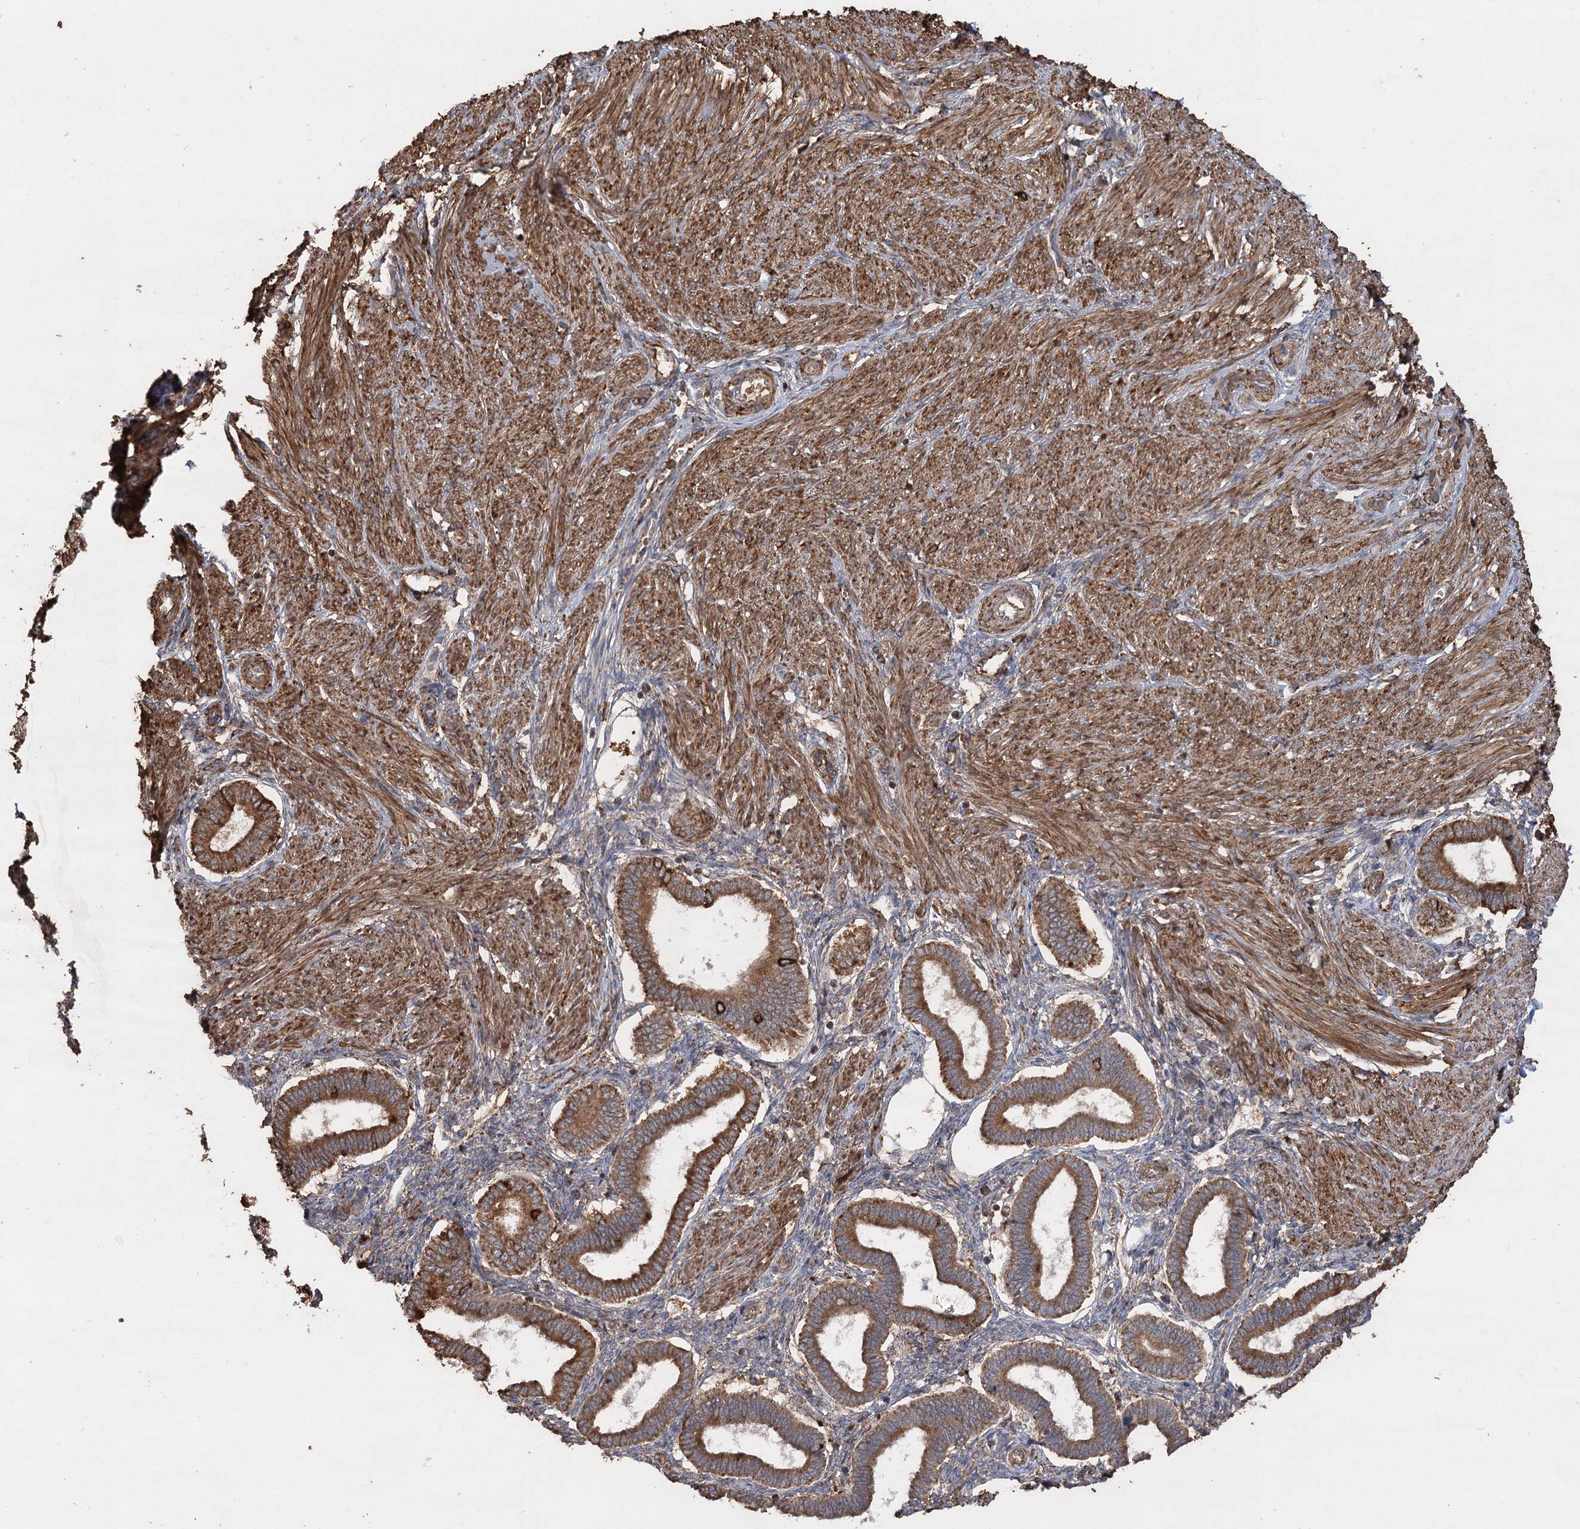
{"staining": {"intensity": "strong", "quantity": "25%-75%", "location": "cytoplasmic/membranous"}, "tissue": "endometrium", "cell_type": "Cells in endometrial stroma", "image_type": "normal", "snomed": [{"axis": "morphology", "description": "Normal tissue, NOS"}, {"axis": "topography", "description": "Endometrium"}], "caption": "Endometrium stained with immunohistochemistry (IHC) shows strong cytoplasmic/membranous expression in approximately 25%-75% of cells in endometrial stroma. (DAB (3,3'-diaminobenzidine) = brown stain, brightfield microscopy at high magnification).", "gene": "PIK3C2A", "patient": {"sex": "female", "age": 24}}